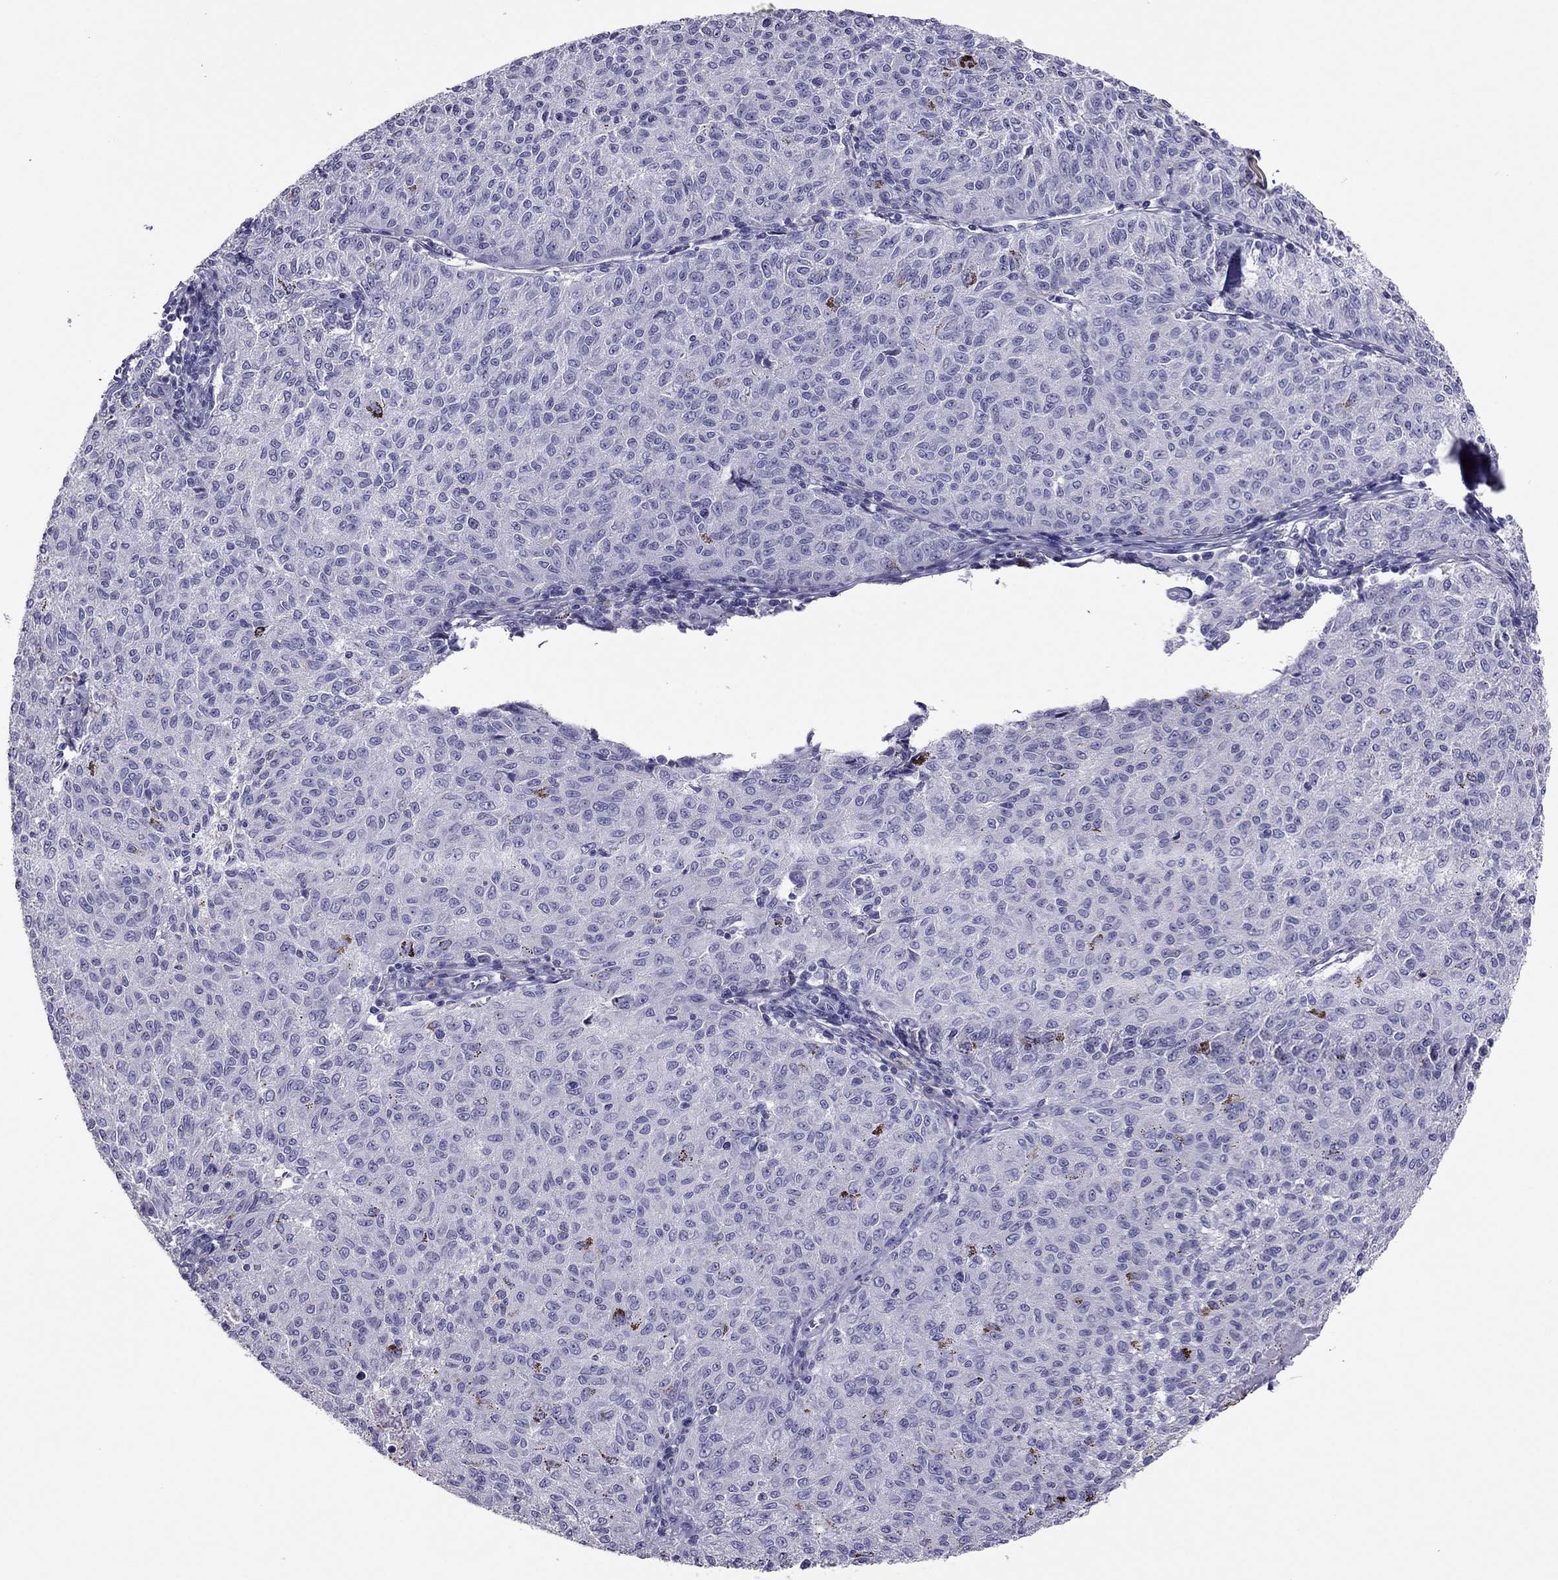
{"staining": {"intensity": "negative", "quantity": "none", "location": "none"}, "tissue": "melanoma", "cell_type": "Tumor cells", "image_type": "cancer", "snomed": [{"axis": "morphology", "description": "Malignant melanoma, NOS"}, {"axis": "topography", "description": "Skin"}], "caption": "DAB (3,3'-diaminobenzidine) immunohistochemical staining of human malignant melanoma exhibits no significant staining in tumor cells.", "gene": "RGS8", "patient": {"sex": "female", "age": 72}}